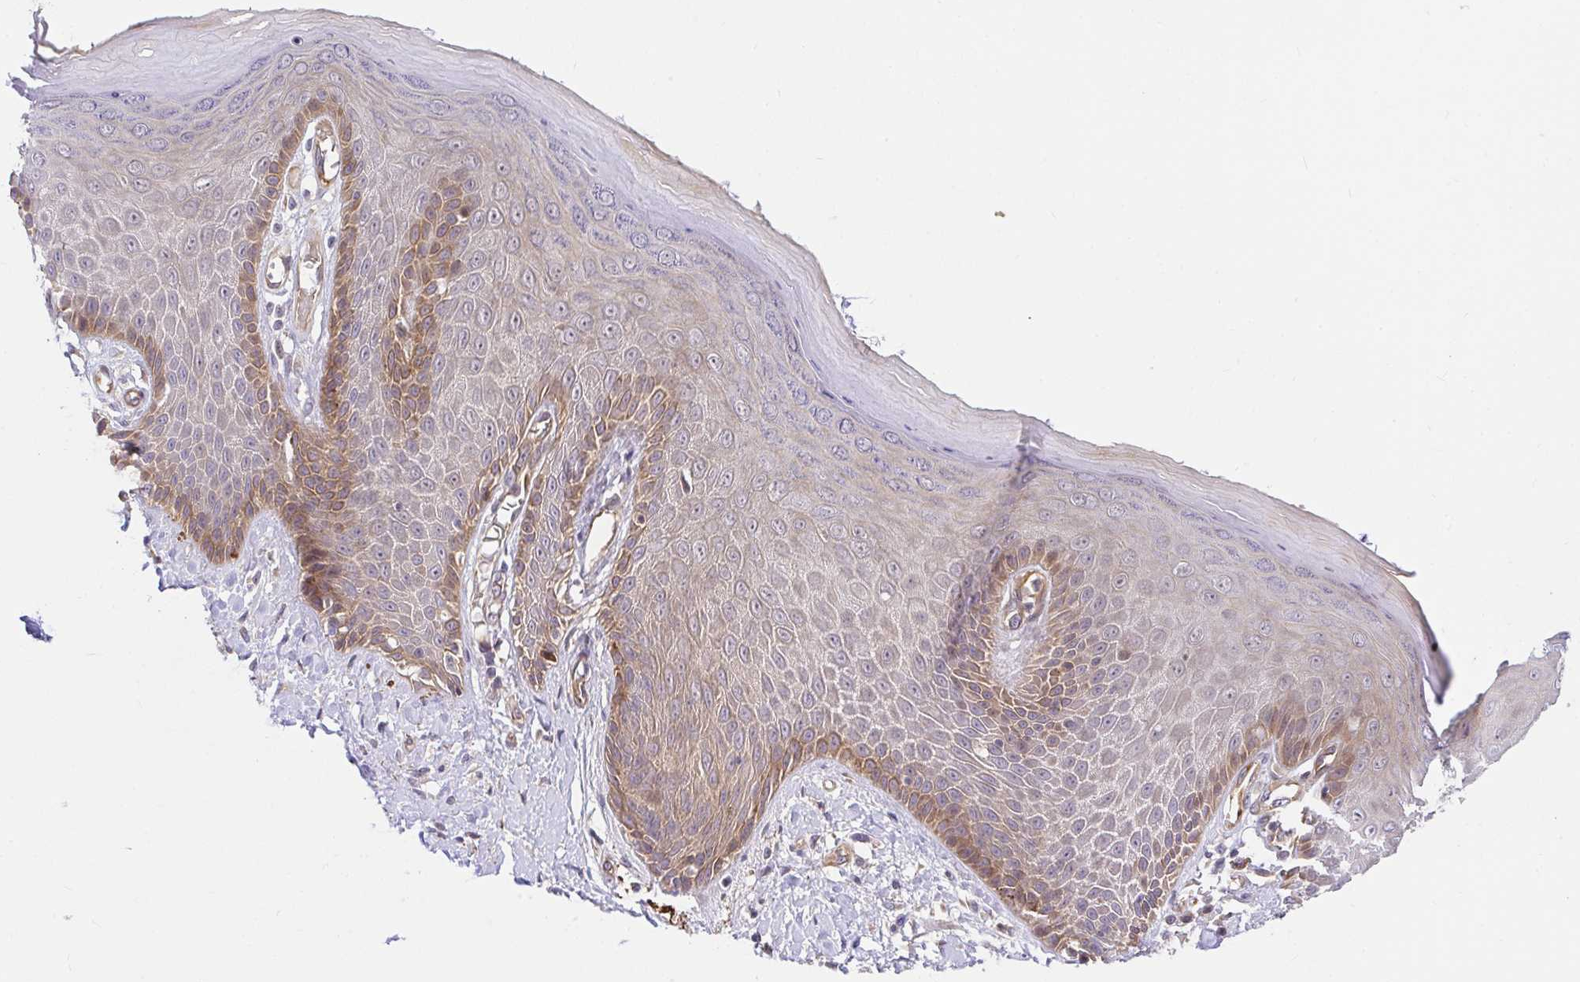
{"staining": {"intensity": "strong", "quantity": "25%-75%", "location": "cytoplasmic/membranous,nuclear"}, "tissue": "skin", "cell_type": "Epidermal cells", "image_type": "normal", "snomed": [{"axis": "morphology", "description": "Normal tissue, NOS"}, {"axis": "topography", "description": "Anal"}, {"axis": "topography", "description": "Peripheral nerve tissue"}], "caption": "Immunohistochemistry (IHC) micrograph of unremarkable skin: skin stained using IHC shows high levels of strong protein expression localized specifically in the cytoplasmic/membranous,nuclear of epidermal cells, appearing as a cytoplasmic/membranous,nuclear brown color.", "gene": "TRIM55", "patient": {"sex": "male", "age": 78}}